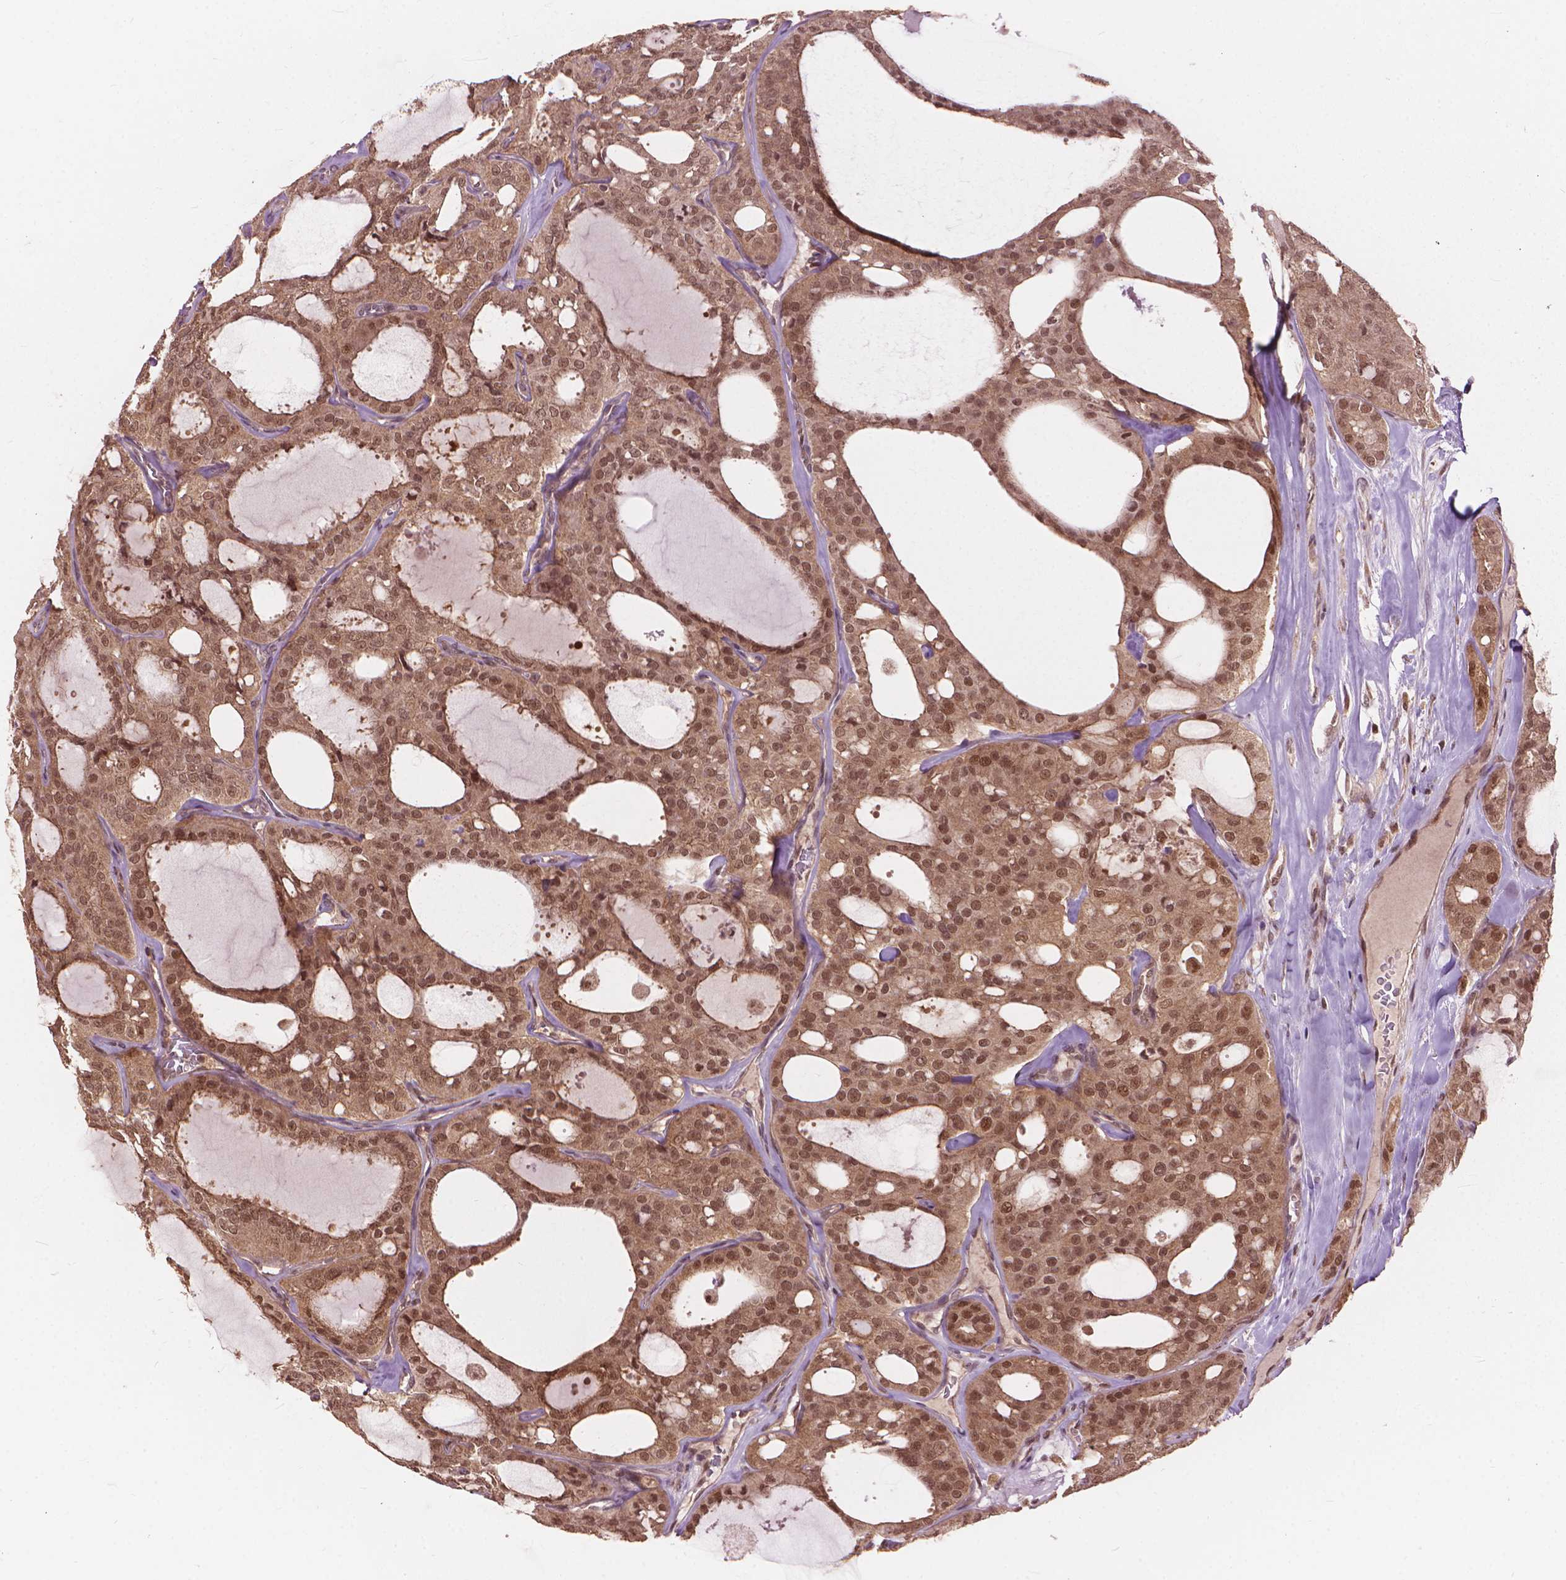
{"staining": {"intensity": "moderate", "quantity": ">75%", "location": "cytoplasmic/membranous,nuclear"}, "tissue": "thyroid cancer", "cell_type": "Tumor cells", "image_type": "cancer", "snomed": [{"axis": "morphology", "description": "Follicular adenoma carcinoma, NOS"}, {"axis": "topography", "description": "Thyroid gland"}], "caption": "Thyroid cancer (follicular adenoma carcinoma) stained with a brown dye reveals moderate cytoplasmic/membranous and nuclear positive staining in approximately >75% of tumor cells.", "gene": "SSU72", "patient": {"sex": "male", "age": 75}}